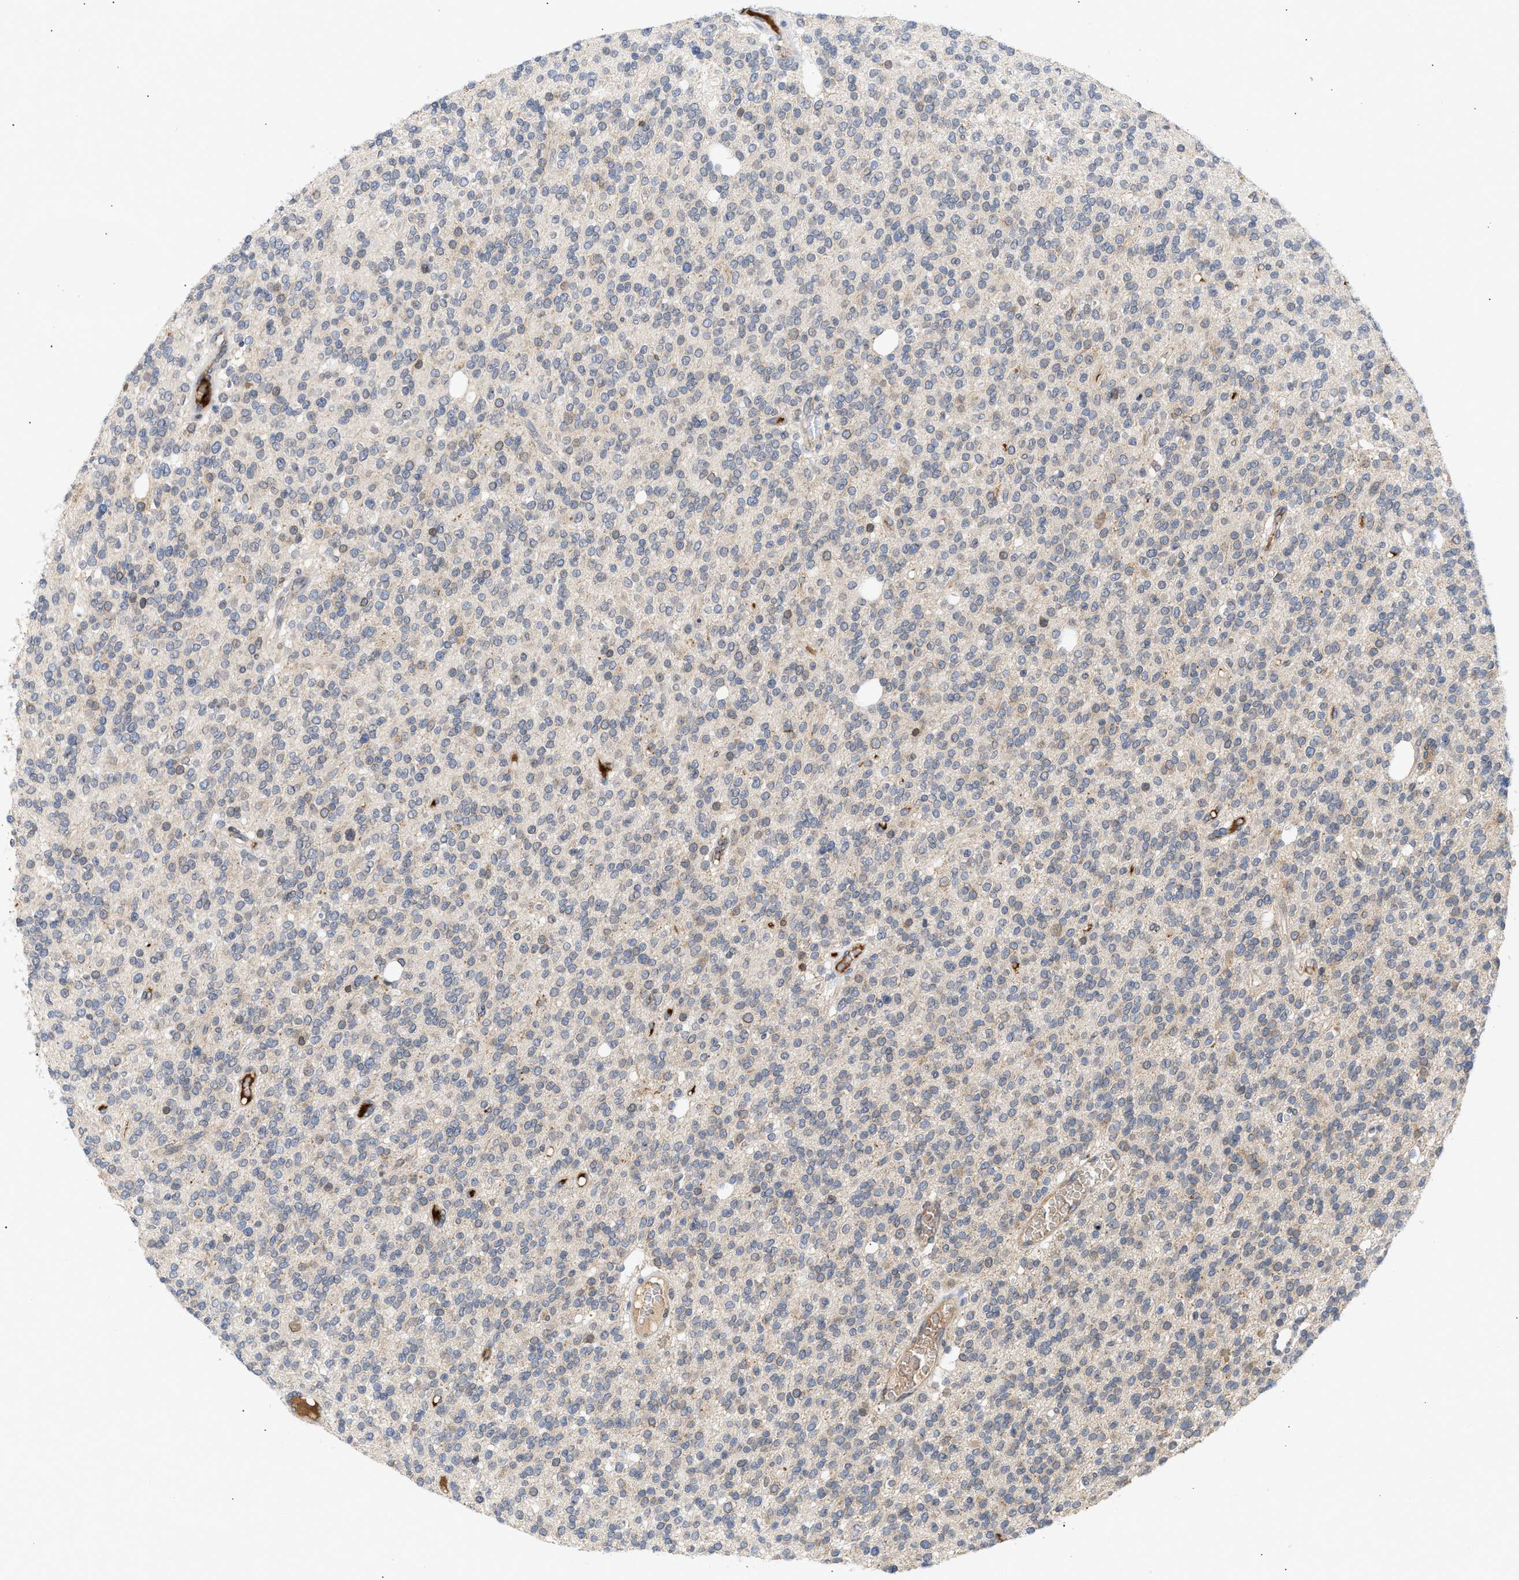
{"staining": {"intensity": "negative", "quantity": "none", "location": "none"}, "tissue": "glioma", "cell_type": "Tumor cells", "image_type": "cancer", "snomed": [{"axis": "morphology", "description": "Glioma, malignant, High grade"}, {"axis": "topography", "description": "Brain"}], "caption": "High-grade glioma (malignant) was stained to show a protein in brown. There is no significant expression in tumor cells. (Immunohistochemistry (ihc), brightfield microscopy, high magnification).", "gene": "NUP62", "patient": {"sex": "male", "age": 34}}